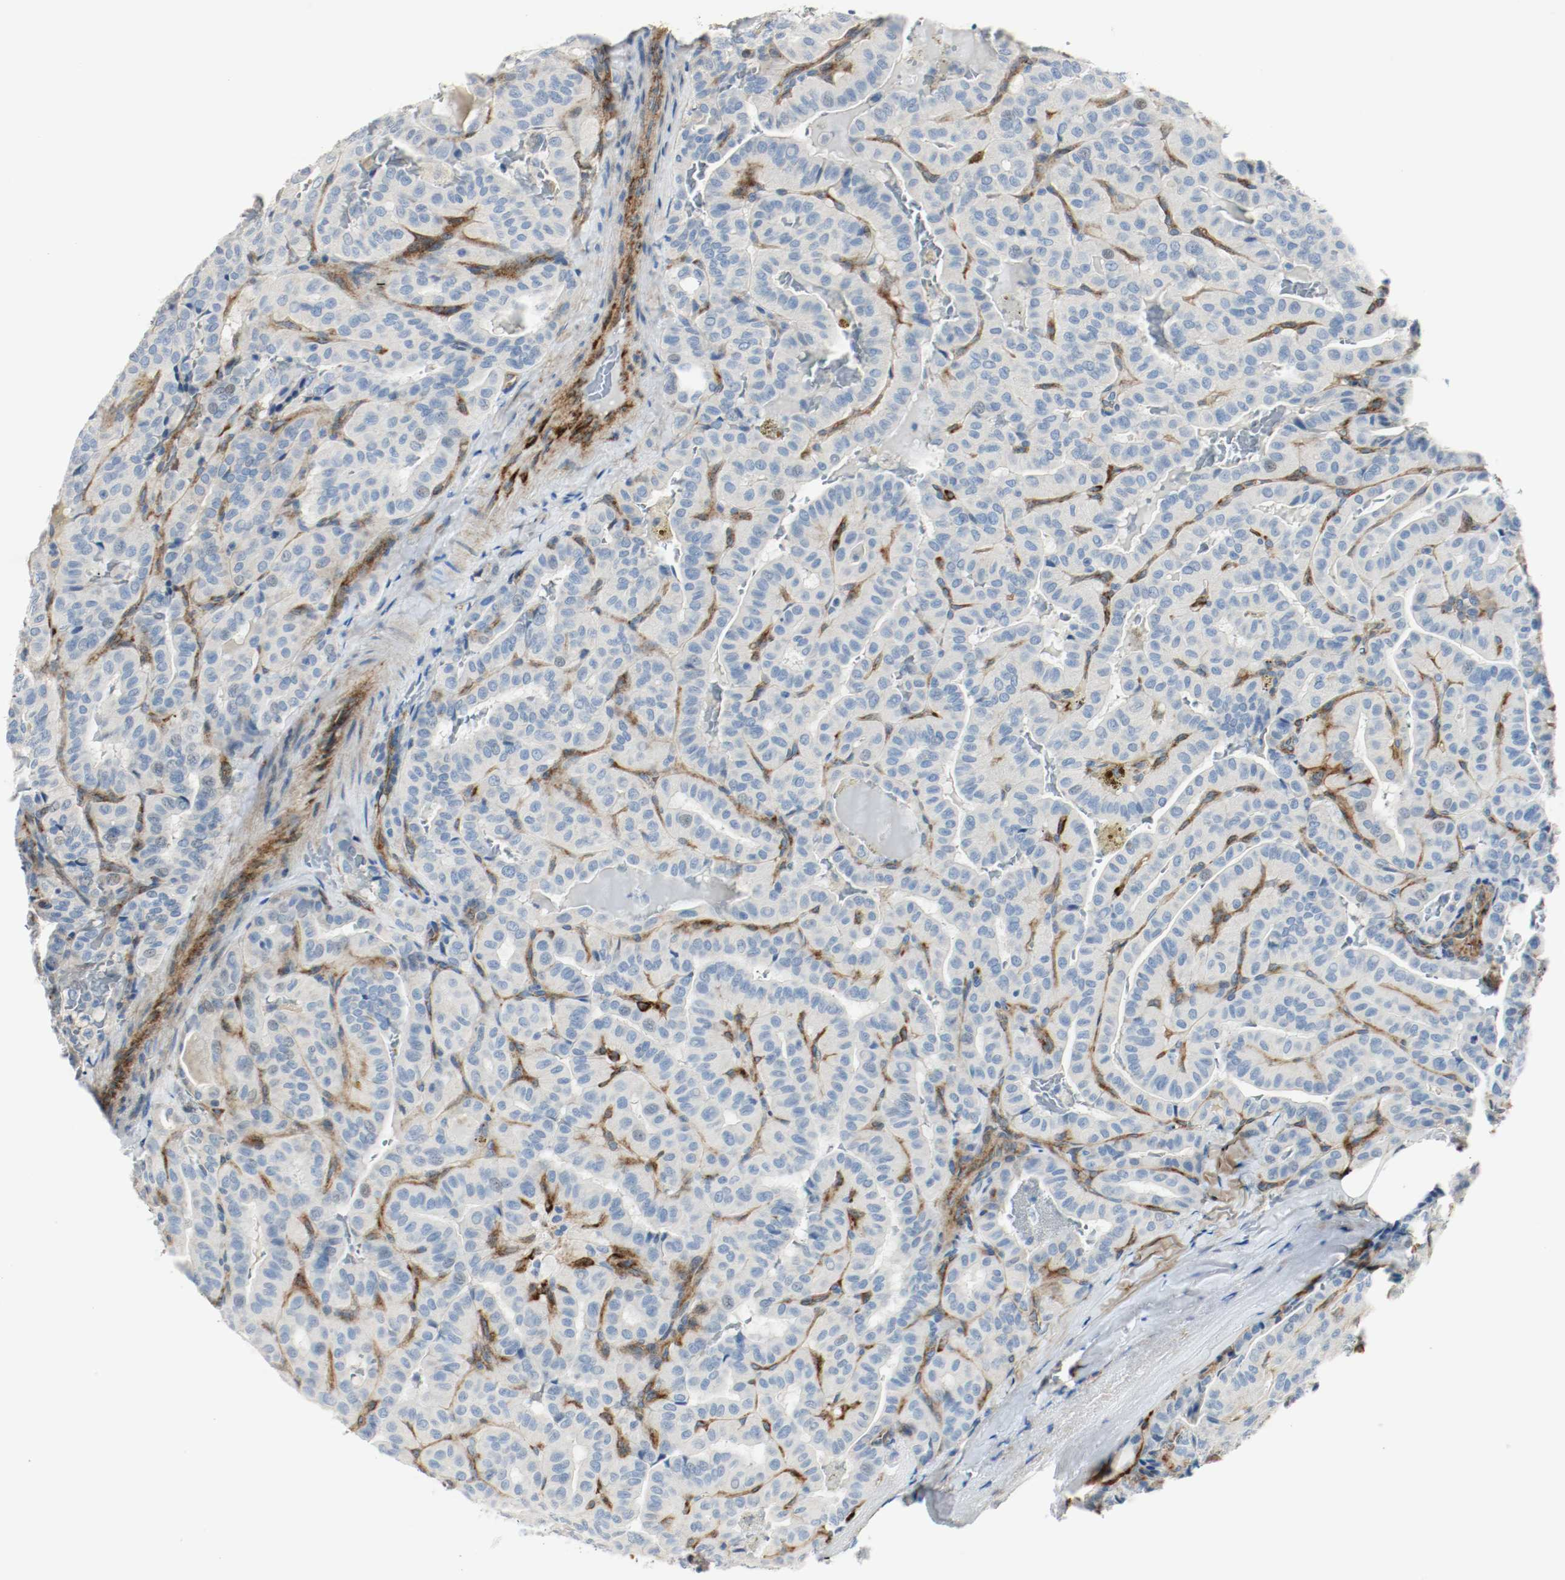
{"staining": {"intensity": "negative", "quantity": "none", "location": "none"}, "tissue": "thyroid cancer", "cell_type": "Tumor cells", "image_type": "cancer", "snomed": [{"axis": "morphology", "description": "Papillary adenocarcinoma, NOS"}, {"axis": "topography", "description": "Thyroid gland"}], "caption": "A high-resolution histopathology image shows IHC staining of thyroid cancer, which reveals no significant expression in tumor cells. (DAB immunohistochemistry (IHC), high magnification).", "gene": "LAMB1", "patient": {"sex": "male", "age": 77}}